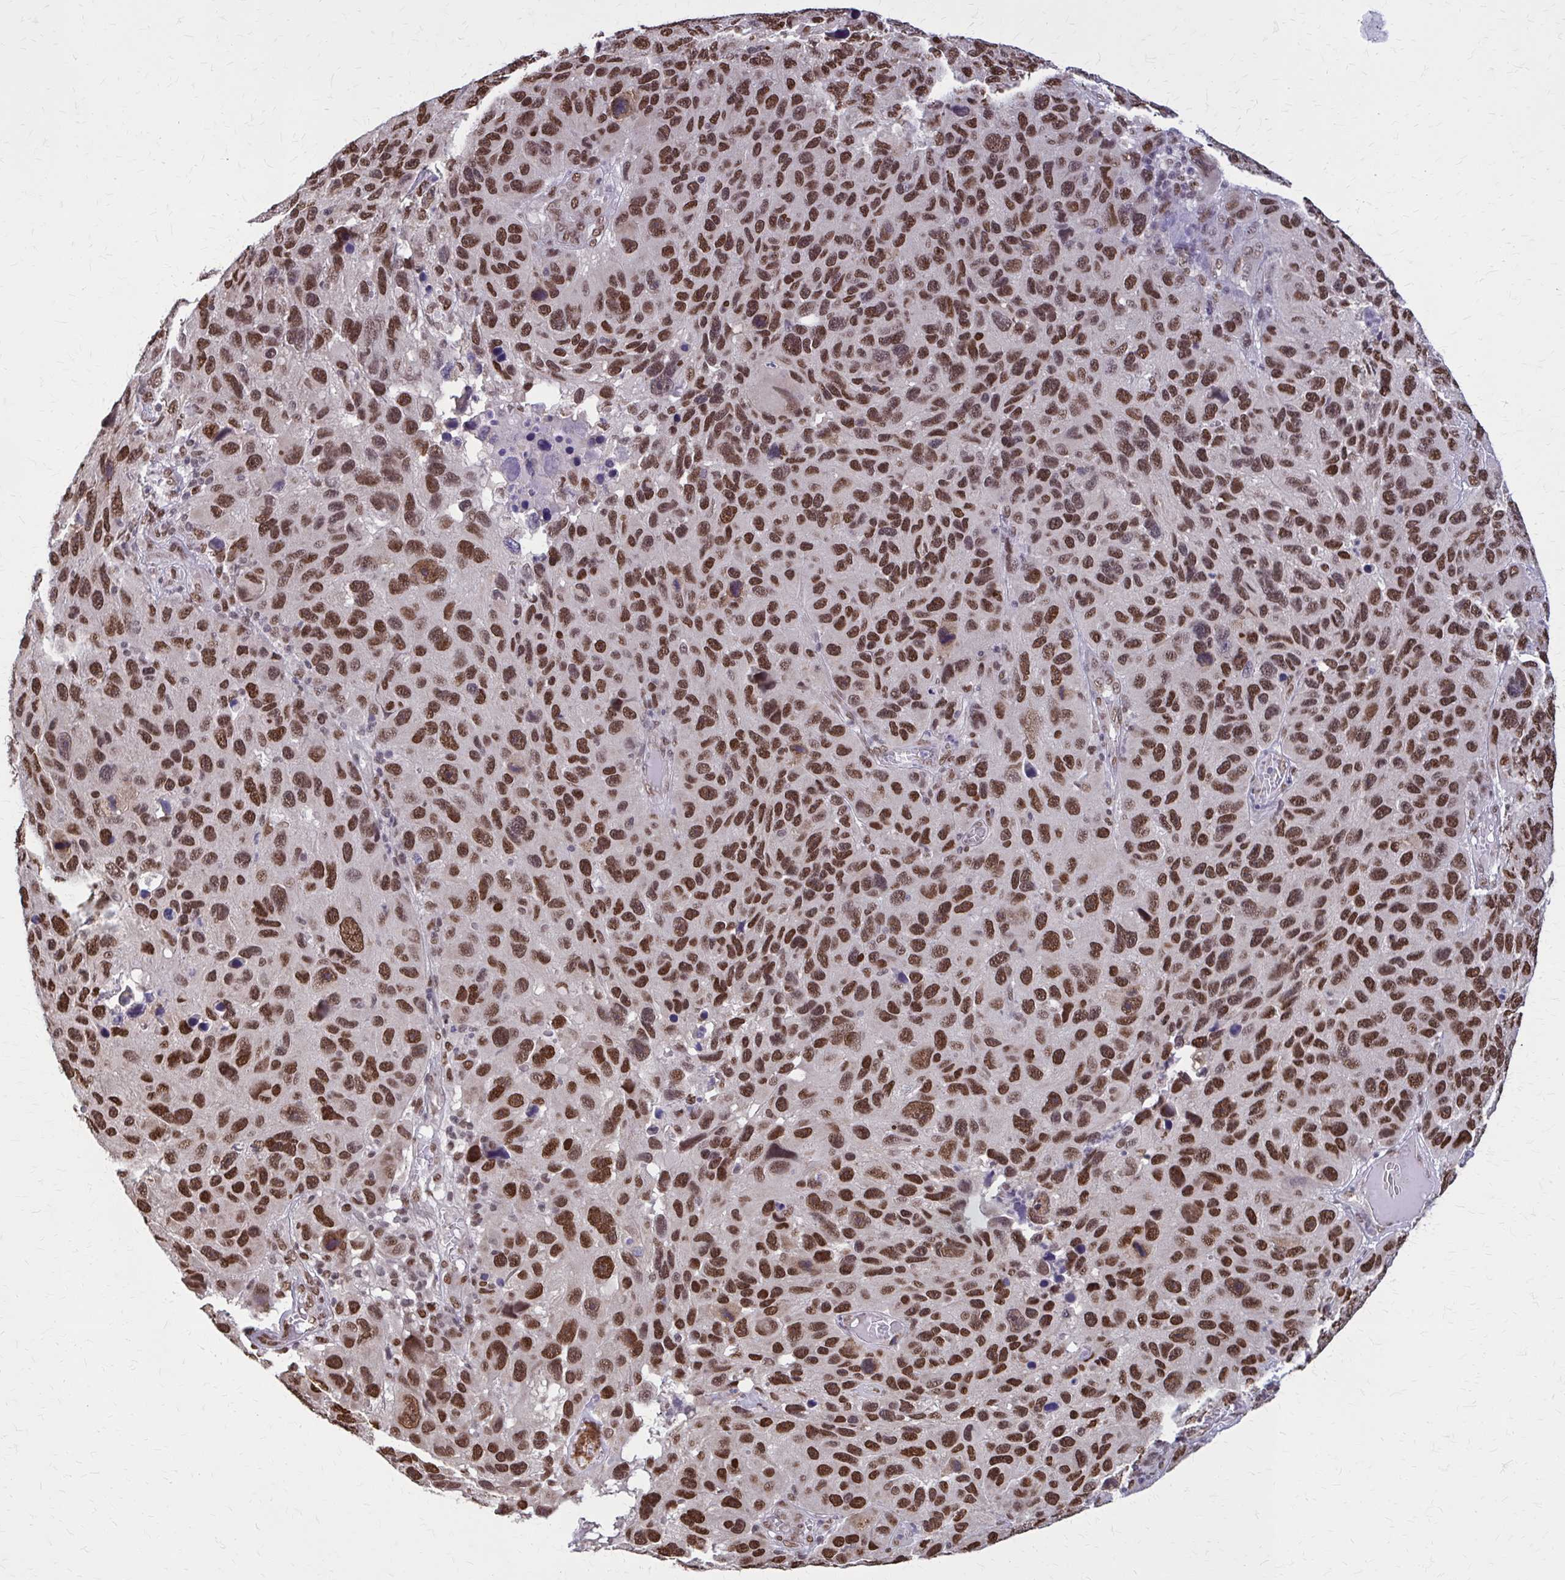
{"staining": {"intensity": "strong", "quantity": ">75%", "location": "nuclear"}, "tissue": "melanoma", "cell_type": "Tumor cells", "image_type": "cancer", "snomed": [{"axis": "morphology", "description": "Malignant melanoma, NOS"}, {"axis": "topography", "description": "Skin"}], "caption": "IHC (DAB (3,3'-diaminobenzidine)) staining of malignant melanoma displays strong nuclear protein staining in approximately >75% of tumor cells. (Brightfield microscopy of DAB IHC at high magnification).", "gene": "TTF1", "patient": {"sex": "male", "age": 53}}